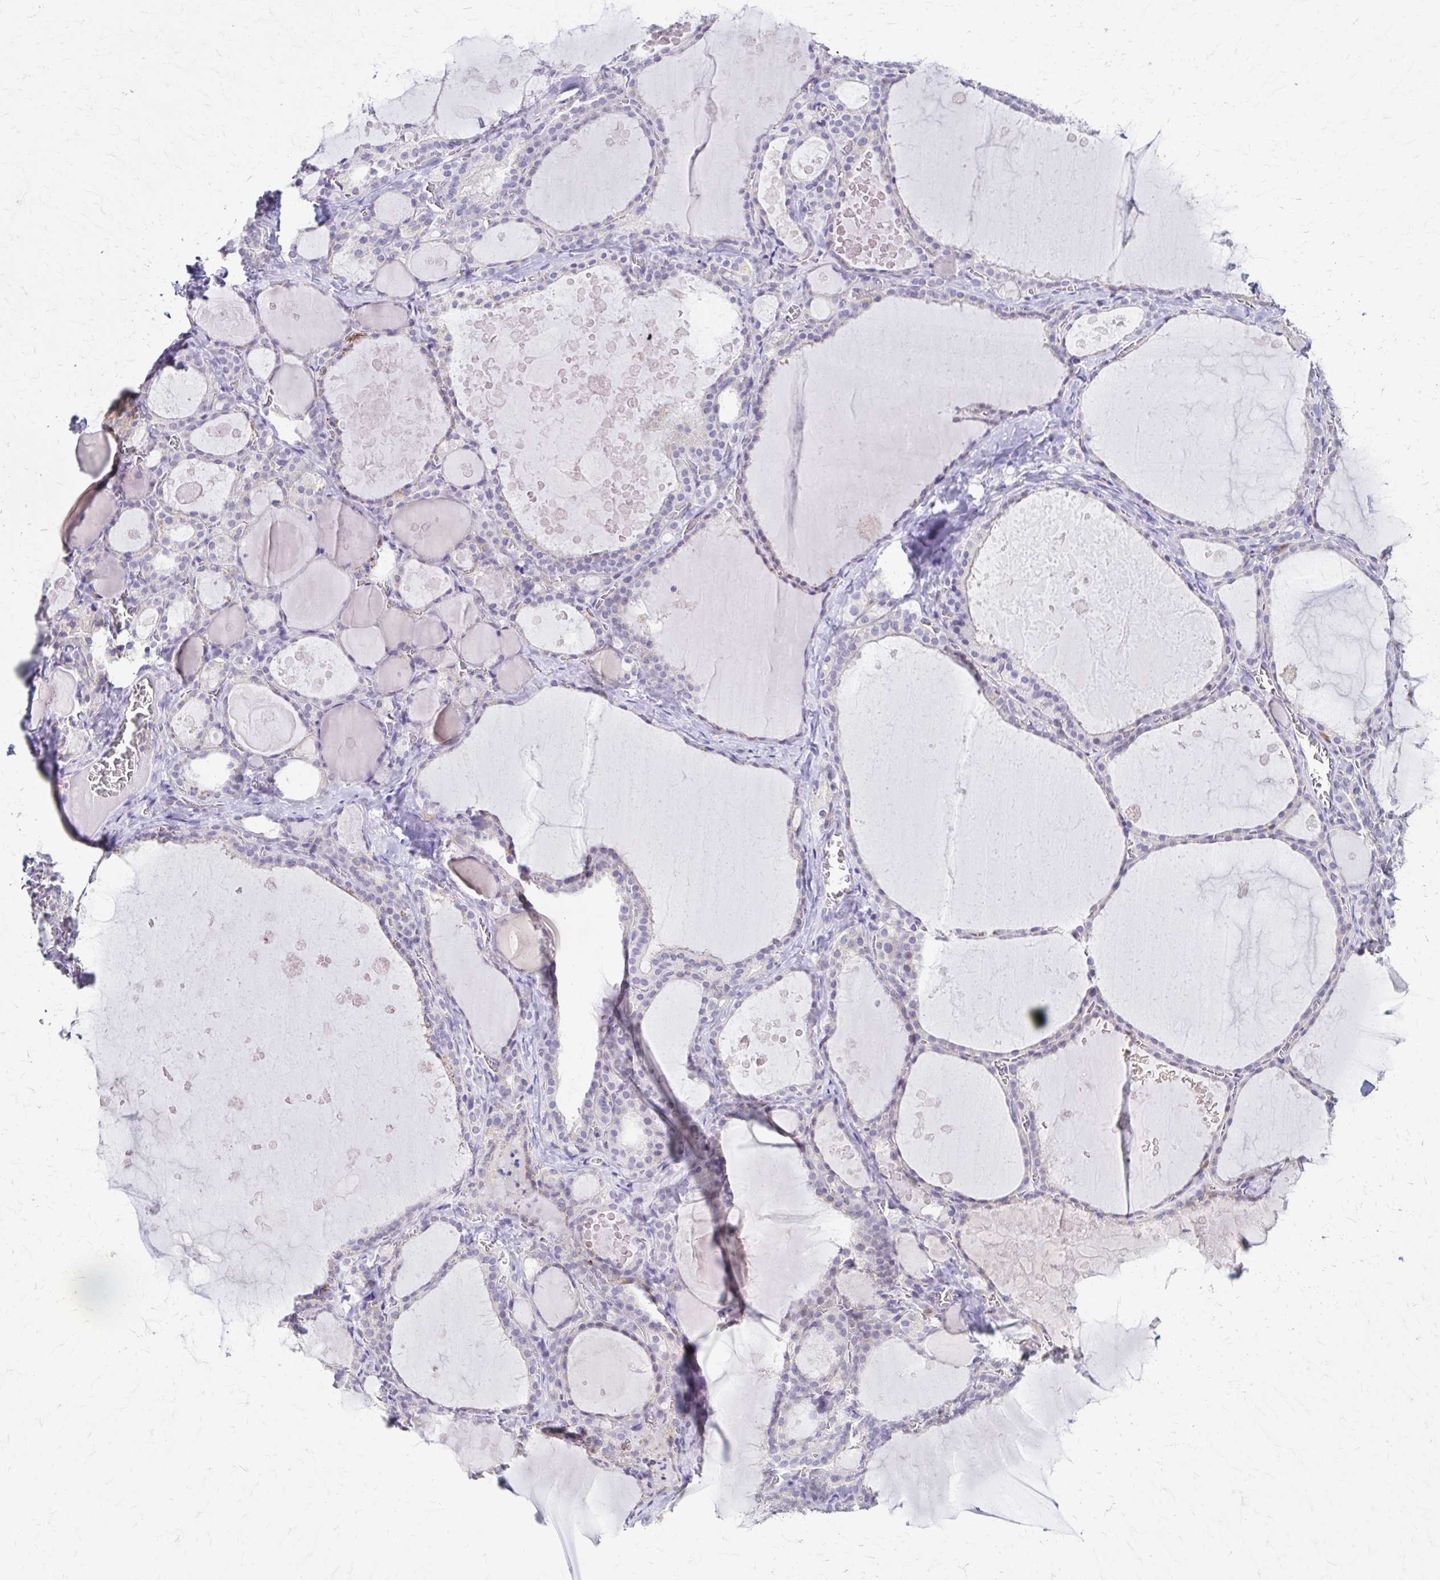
{"staining": {"intensity": "negative", "quantity": "none", "location": "none"}, "tissue": "thyroid gland", "cell_type": "Glandular cells", "image_type": "normal", "snomed": [{"axis": "morphology", "description": "Normal tissue, NOS"}, {"axis": "topography", "description": "Thyroid gland"}], "caption": "Immunohistochemistry (IHC) of unremarkable human thyroid gland displays no positivity in glandular cells.", "gene": "PIK3AP1", "patient": {"sex": "male", "age": 56}}